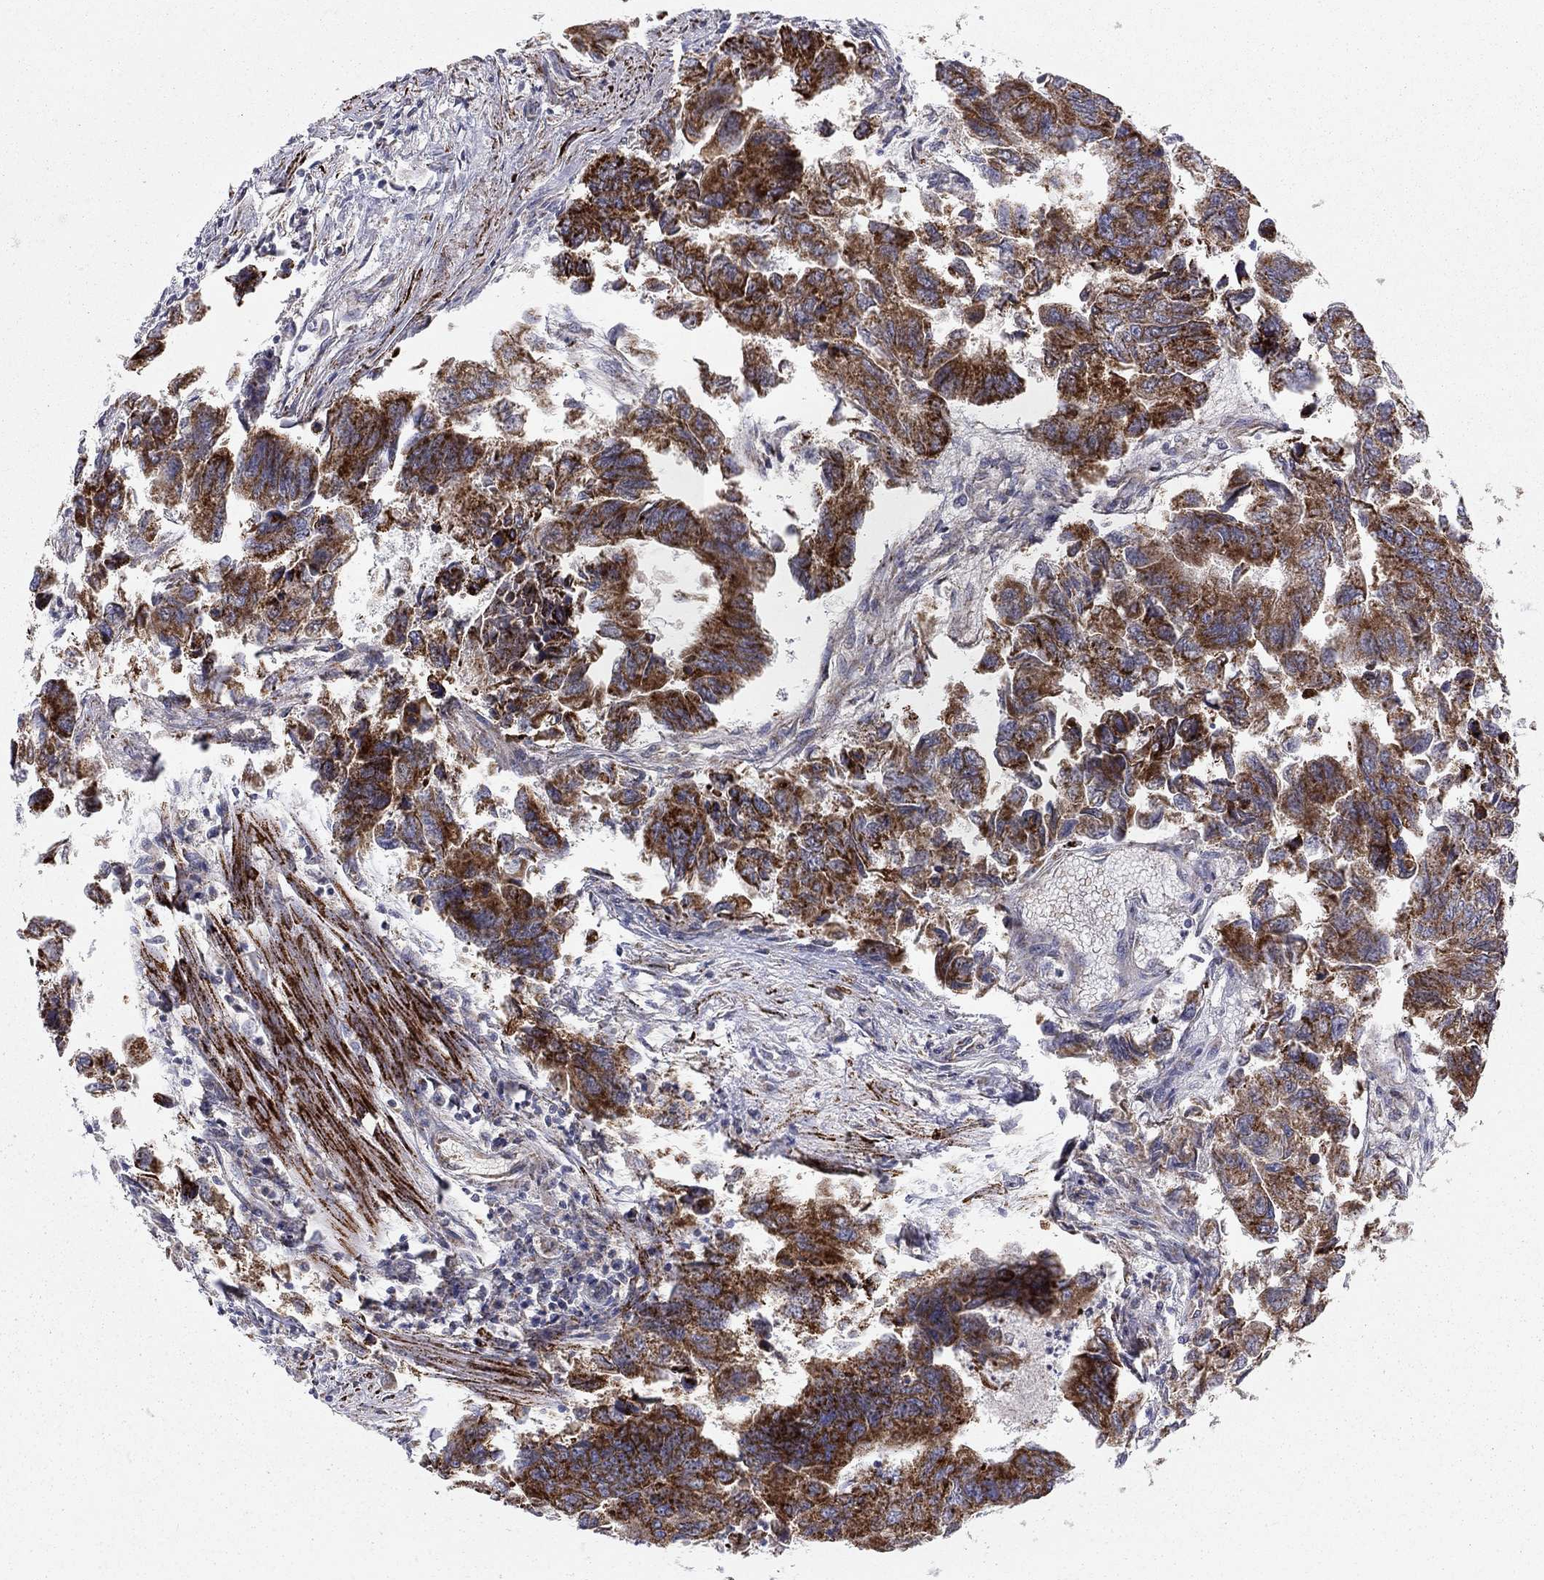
{"staining": {"intensity": "strong", "quantity": ">75%", "location": "cytoplasmic/membranous"}, "tissue": "colorectal cancer", "cell_type": "Tumor cells", "image_type": "cancer", "snomed": [{"axis": "morphology", "description": "Adenocarcinoma, NOS"}, {"axis": "topography", "description": "Colon"}], "caption": "Tumor cells show high levels of strong cytoplasmic/membranous staining in about >75% of cells in human colorectal adenocarcinoma.", "gene": "ALDH1B1", "patient": {"sex": "female", "age": 65}}